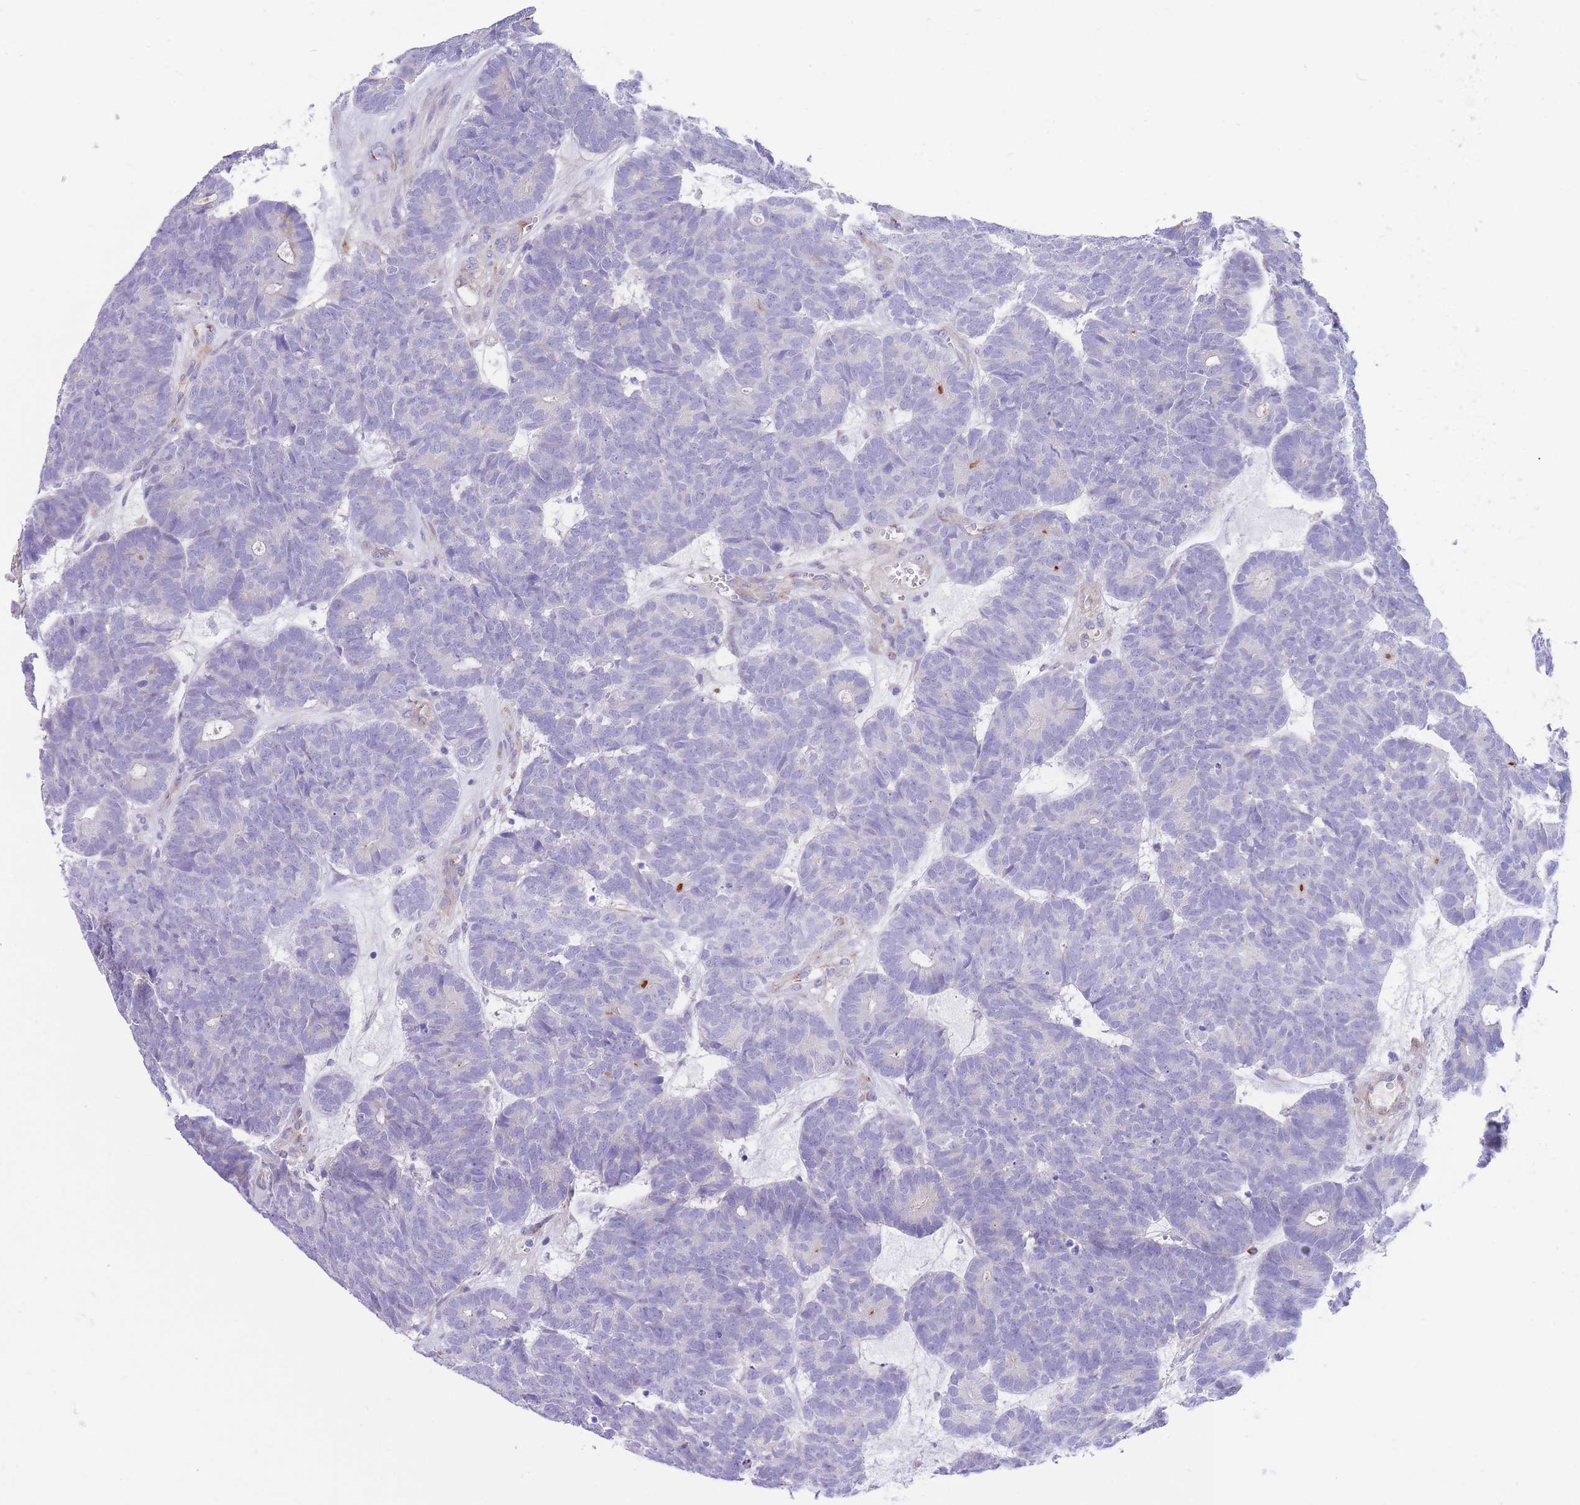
{"staining": {"intensity": "negative", "quantity": "none", "location": "none"}, "tissue": "head and neck cancer", "cell_type": "Tumor cells", "image_type": "cancer", "snomed": [{"axis": "morphology", "description": "Adenocarcinoma, NOS"}, {"axis": "topography", "description": "Head-Neck"}], "caption": "Tumor cells are negative for brown protein staining in head and neck cancer. Nuclei are stained in blue.", "gene": "DET1", "patient": {"sex": "female", "age": 81}}